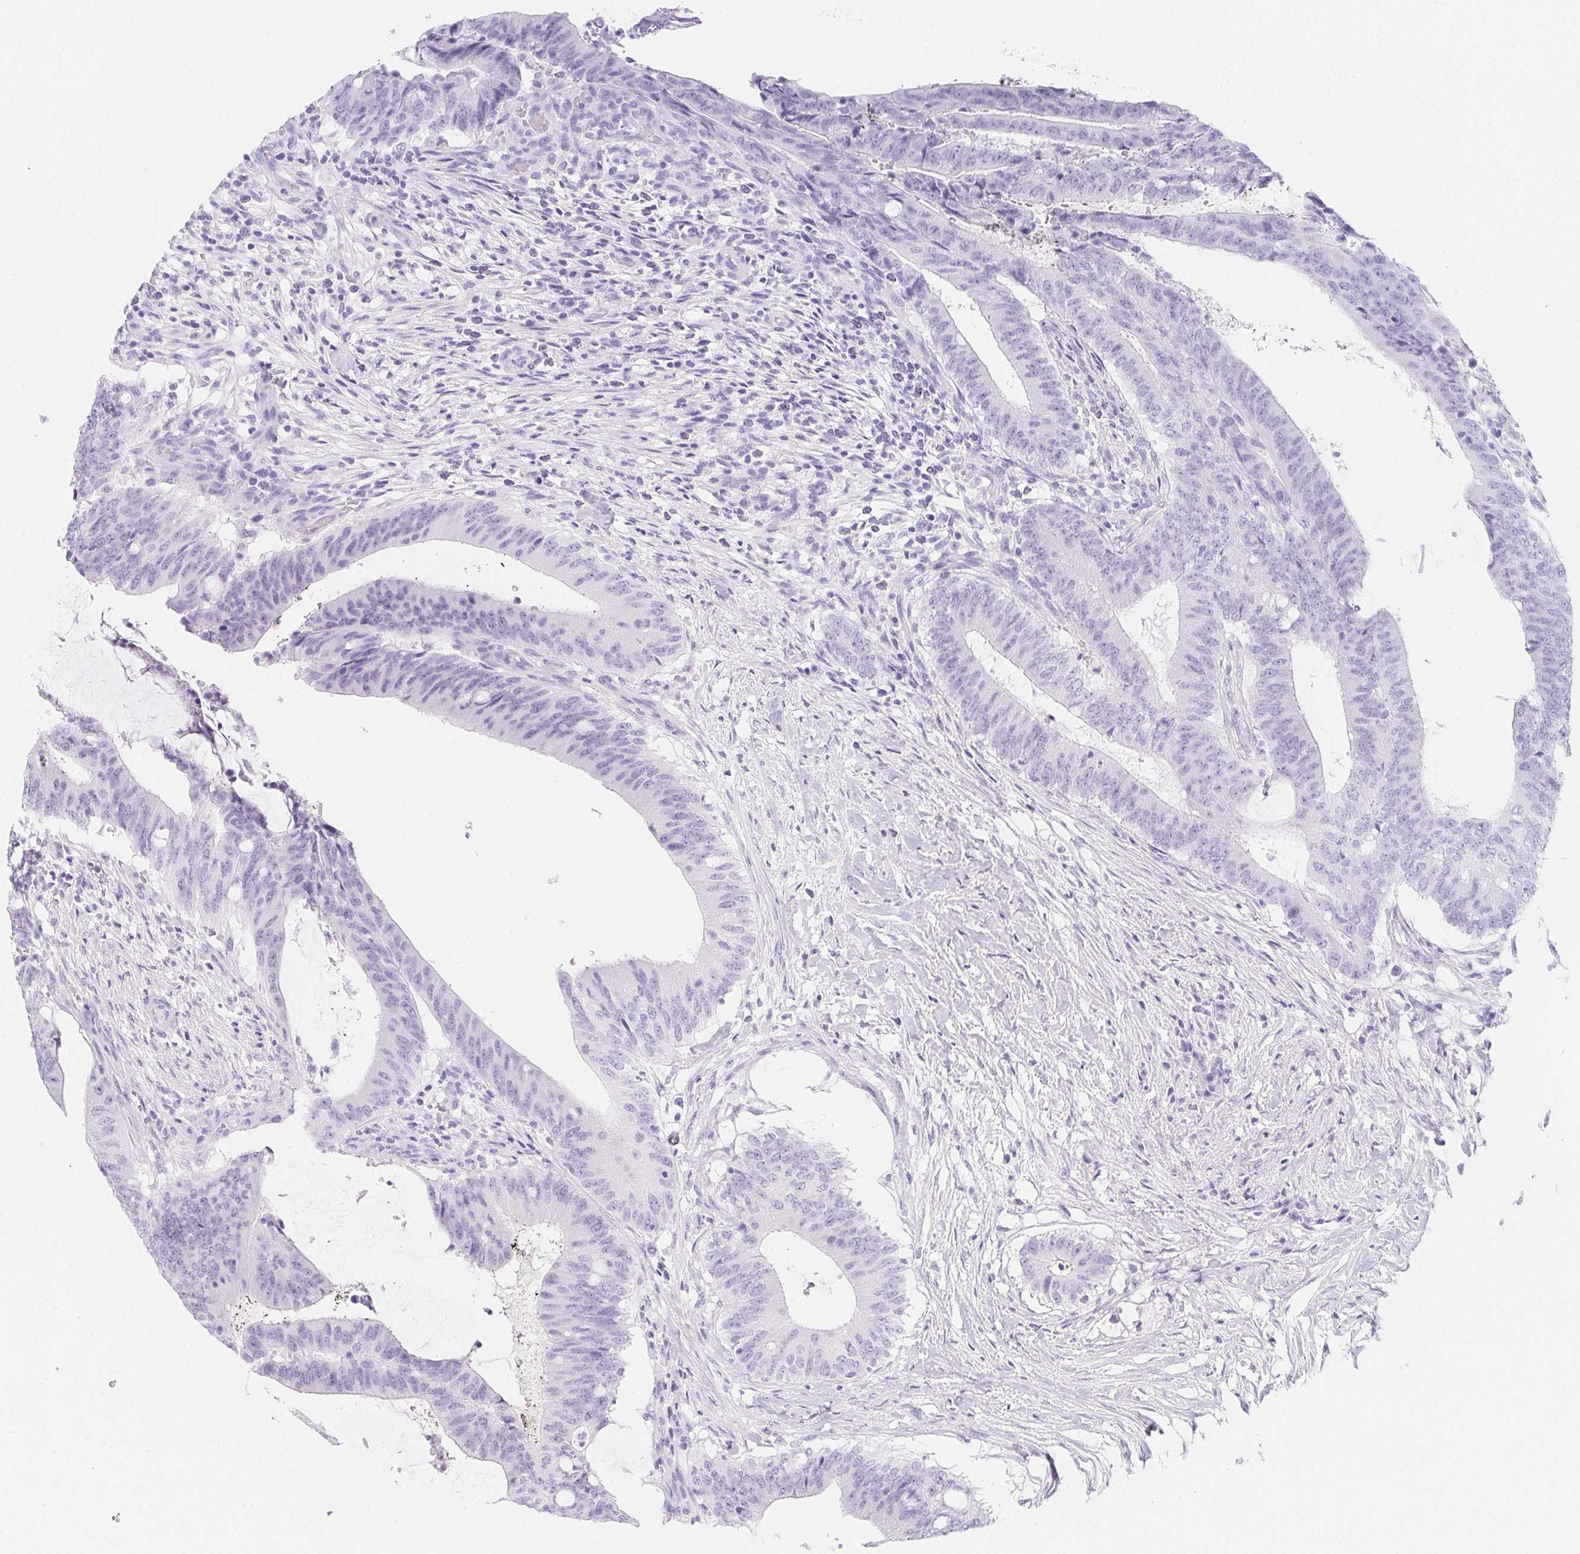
{"staining": {"intensity": "negative", "quantity": "none", "location": "none"}, "tissue": "colorectal cancer", "cell_type": "Tumor cells", "image_type": "cancer", "snomed": [{"axis": "morphology", "description": "Adenocarcinoma, NOS"}, {"axis": "topography", "description": "Colon"}], "caption": "Protein analysis of colorectal cancer demonstrates no significant expression in tumor cells.", "gene": "HRC", "patient": {"sex": "female", "age": 43}}